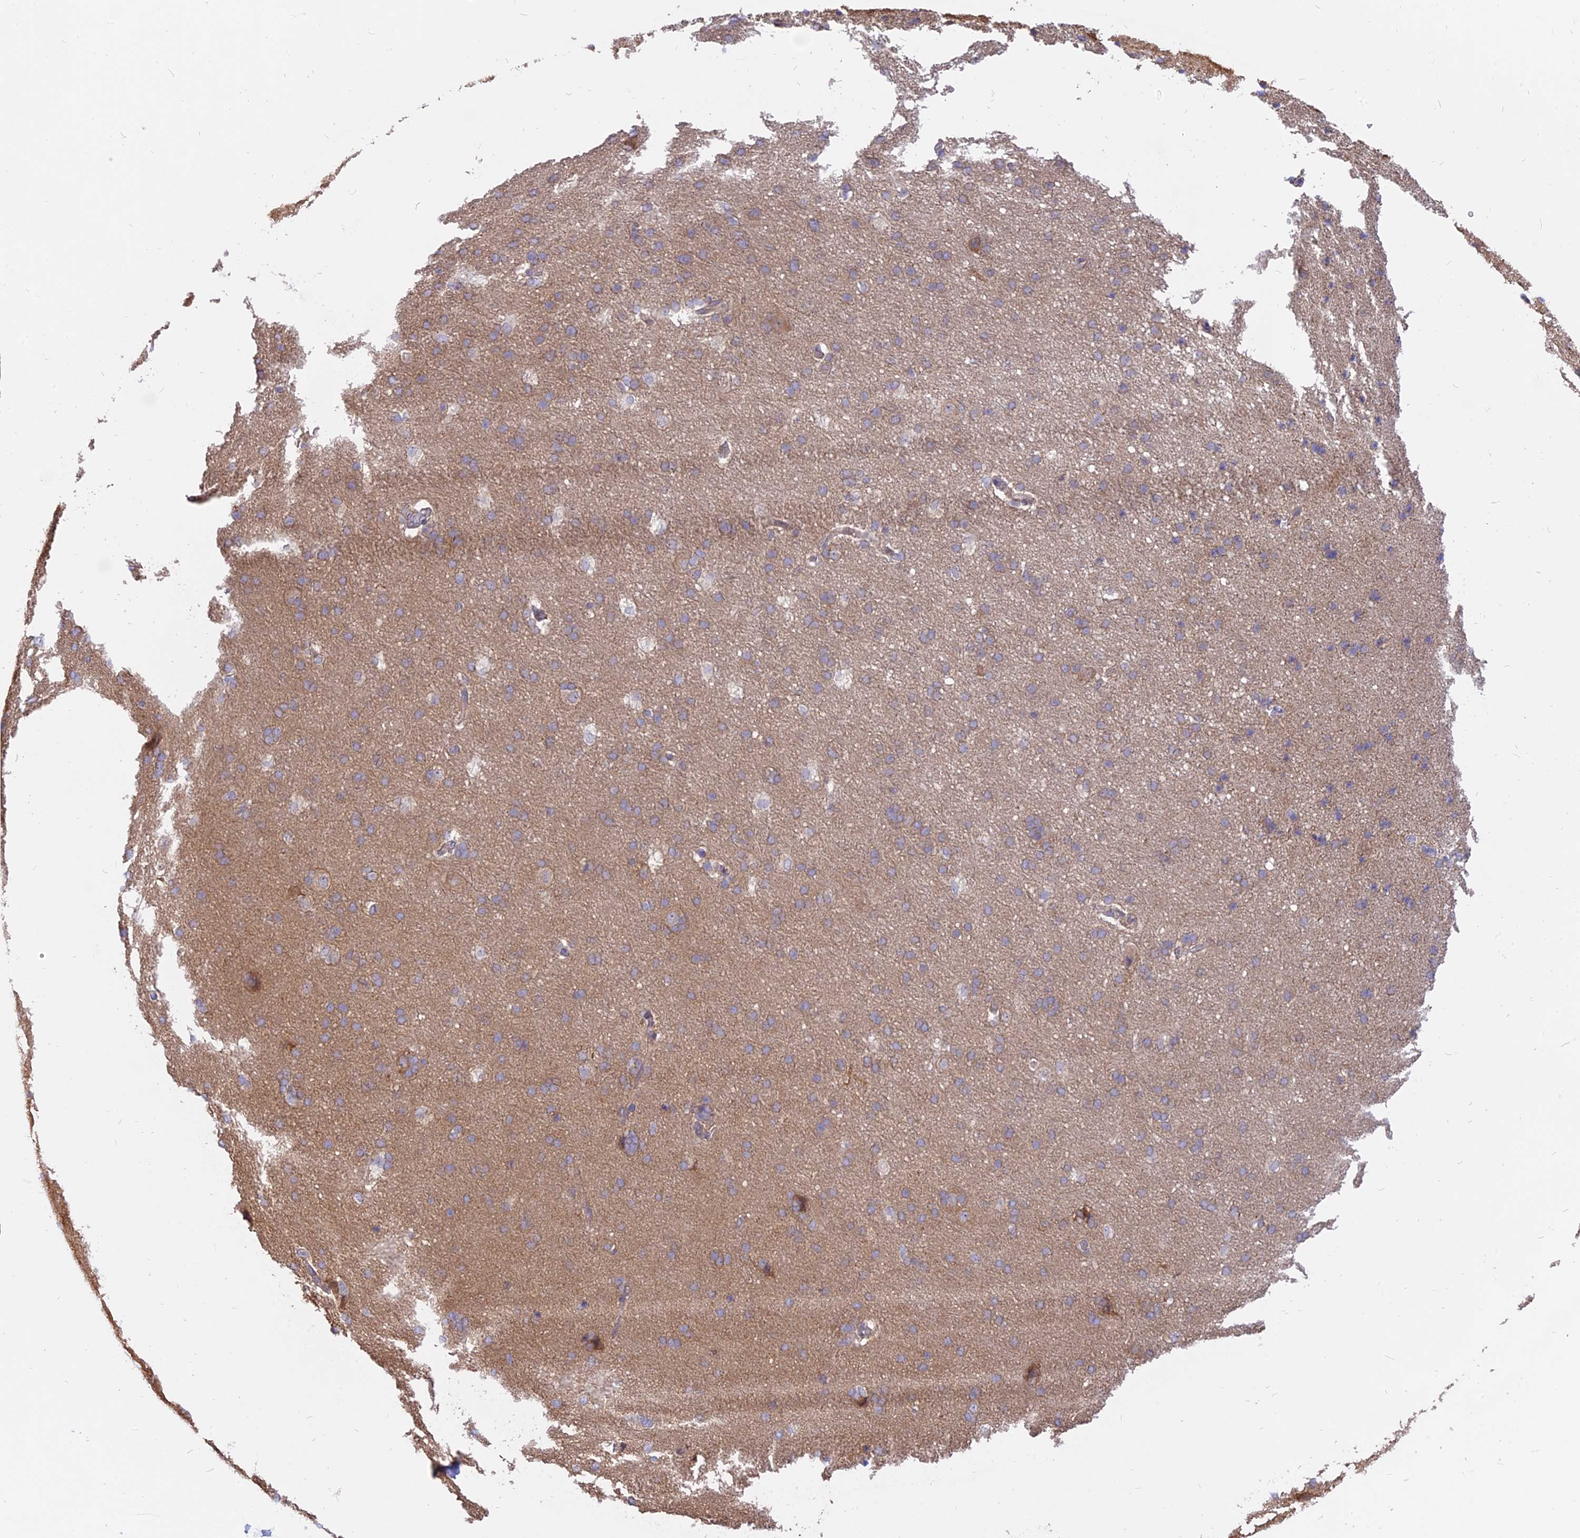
{"staining": {"intensity": "negative", "quantity": "none", "location": "none"}, "tissue": "cerebral cortex", "cell_type": "Endothelial cells", "image_type": "normal", "snomed": [{"axis": "morphology", "description": "Normal tissue, NOS"}, {"axis": "topography", "description": "Cerebral cortex"}], "caption": "Immunohistochemistry (IHC) of unremarkable human cerebral cortex demonstrates no staining in endothelial cells.", "gene": "IL21R", "patient": {"sex": "male", "age": 62}}